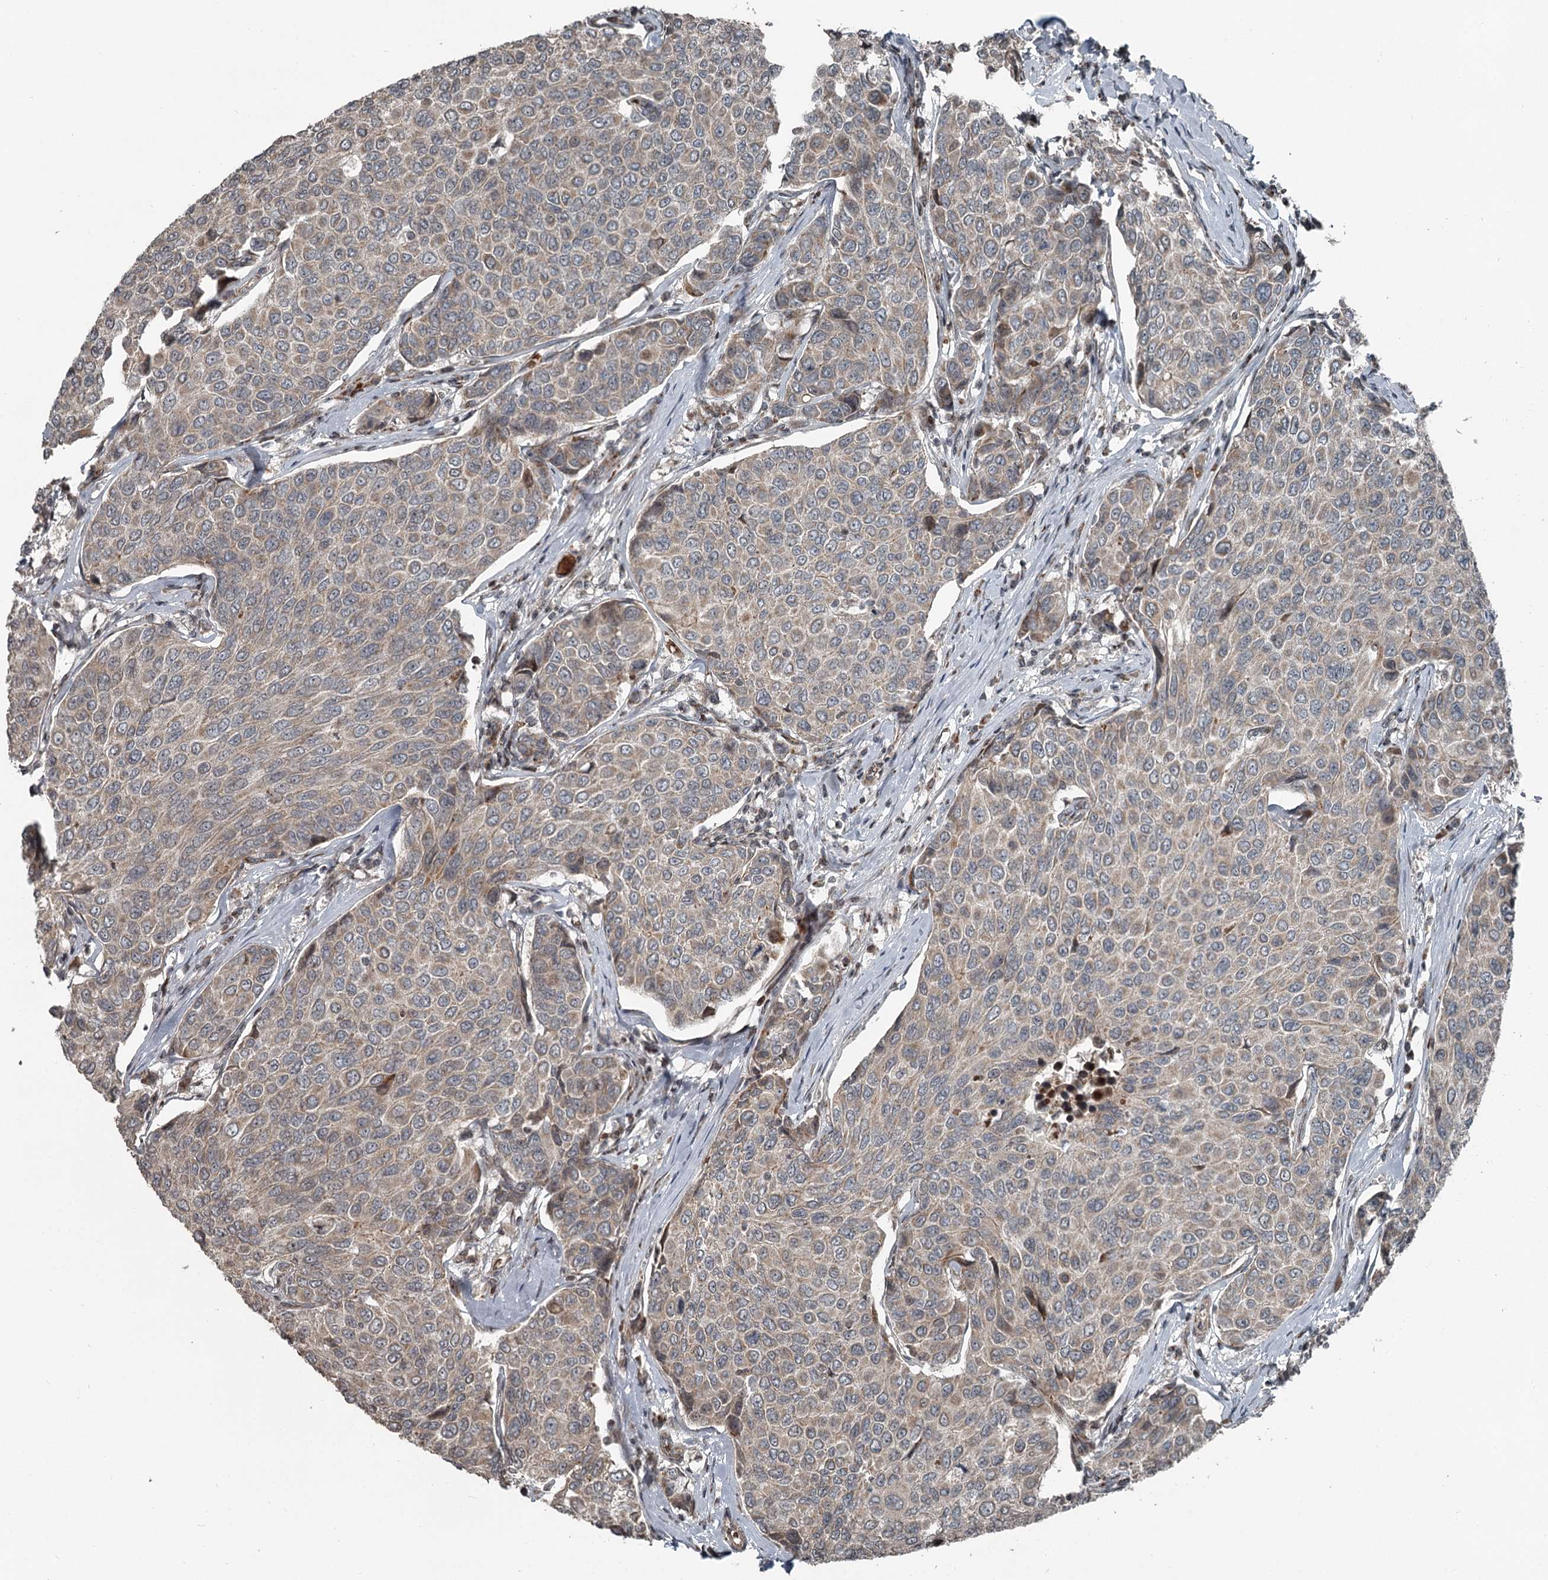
{"staining": {"intensity": "weak", "quantity": "25%-75%", "location": "cytoplasmic/membranous"}, "tissue": "breast cancer", "cell_type": "Tumor cells", "image_type": "cancer", "snomed": [{"axis": "morphology", "description": "Duct carcinoma"}, {"axis": "topography", "description": "Breast"}], "caption": "Tumor cells demonstrate weak cytoplasmic/membranous expression in about 25%-75% of cells in breast cancer. Immunohistochemistry (ihc) stains the protein of interest in brown and the nuclei are stained blue.", "gene": "RASSF8", "patient": {"sex": "female", "age": 55}}